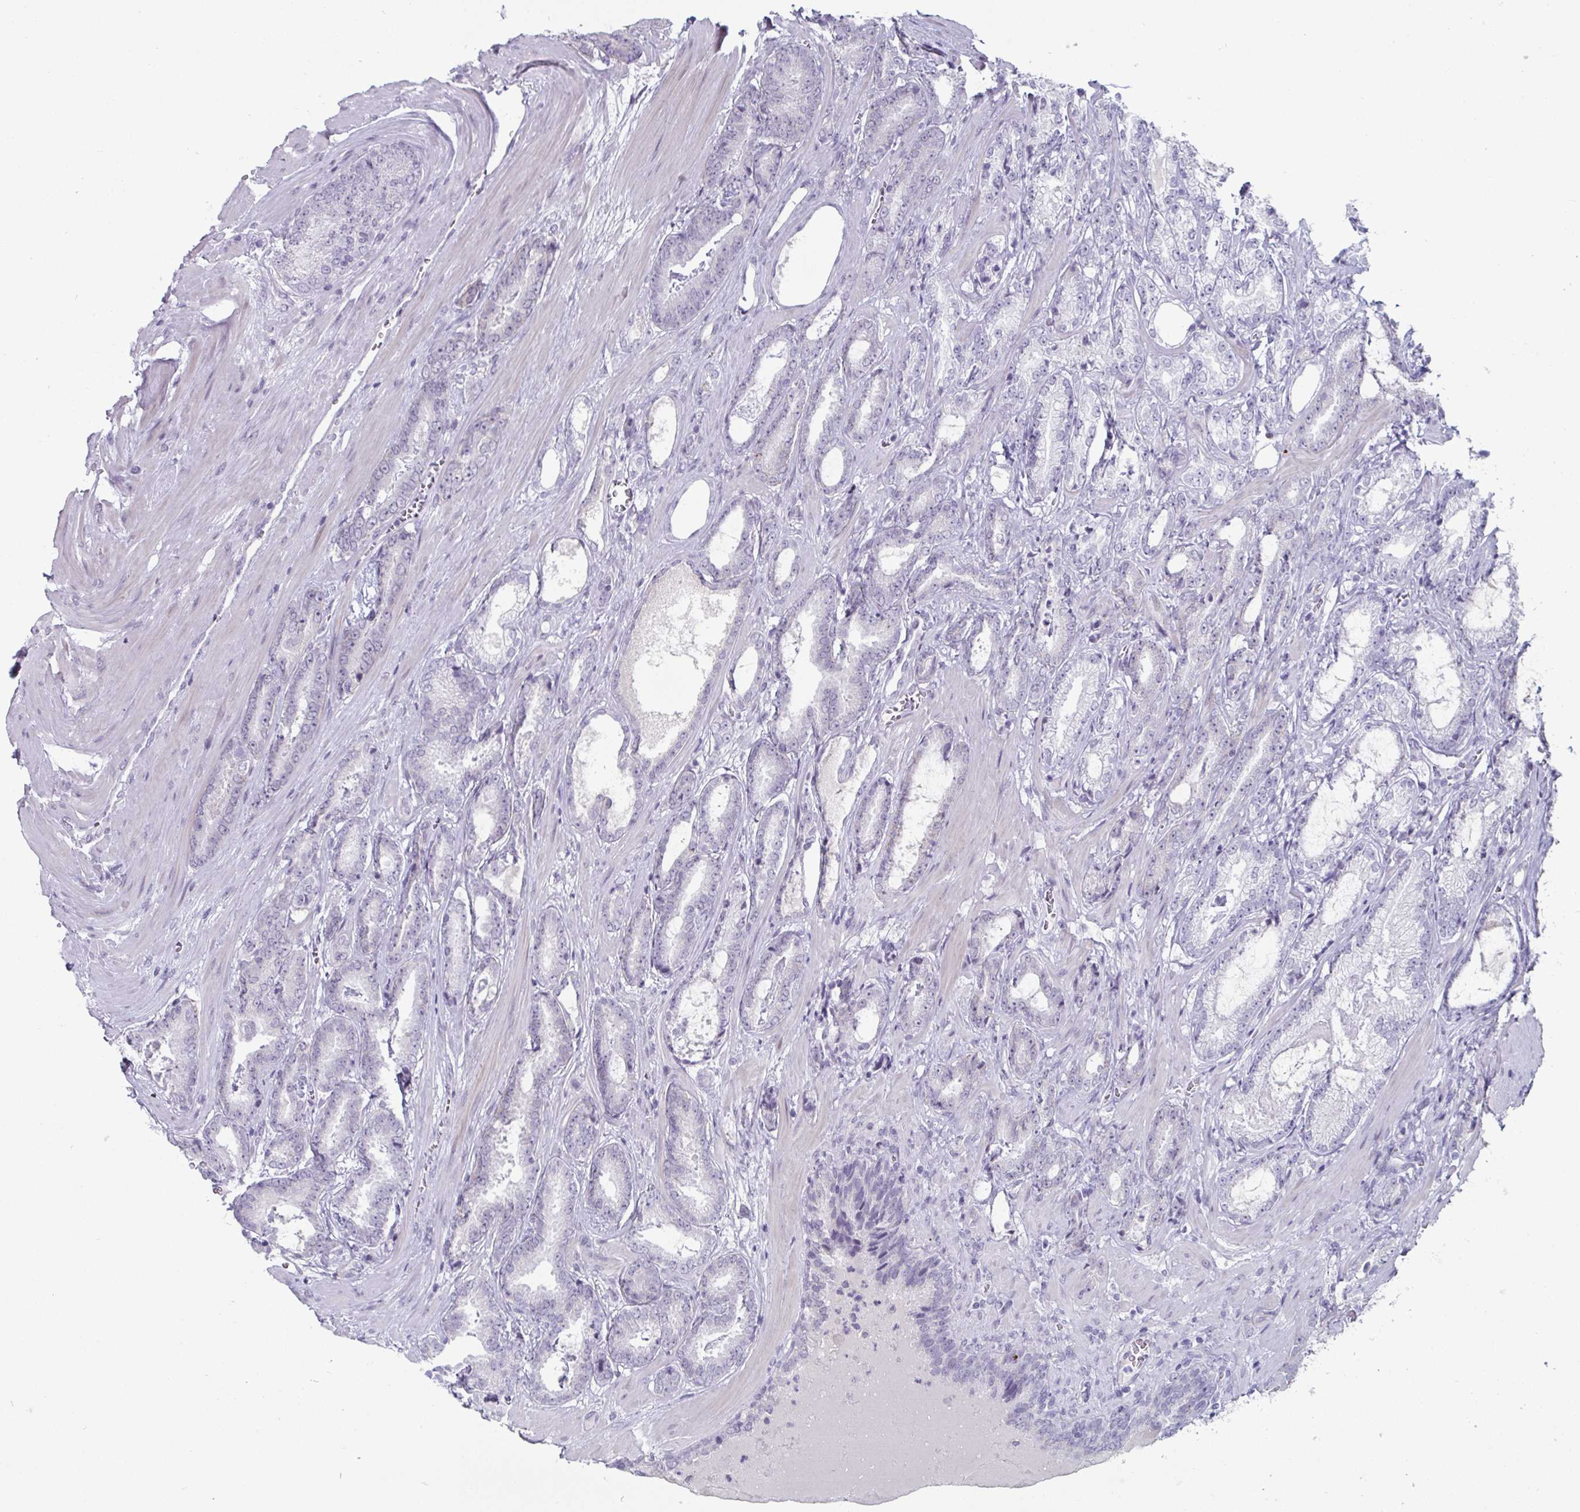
{"staining": {"intensity": "negative", "quantity": "none", "location": "none"}, "tissue": "prostate cancer", "cell_type": "Tumor cells", "image_type": "cancer", "snomed": [{"axis": "morphology", "description": "Adenocarcinoma, High grade"}, {"axis": "topography", "description": "Prostate"}], "caption": "DAB (3,3'-diaminobenzidine) immunohistochemical staining of prostate cancer reveals no significant expression in tumor cells. (Brightfield microscopy of DAB immunohistochemistry (IHC) at high magnification).", "gene": "VSIG10L", "patient": {"sex": "male", "age": 64}}